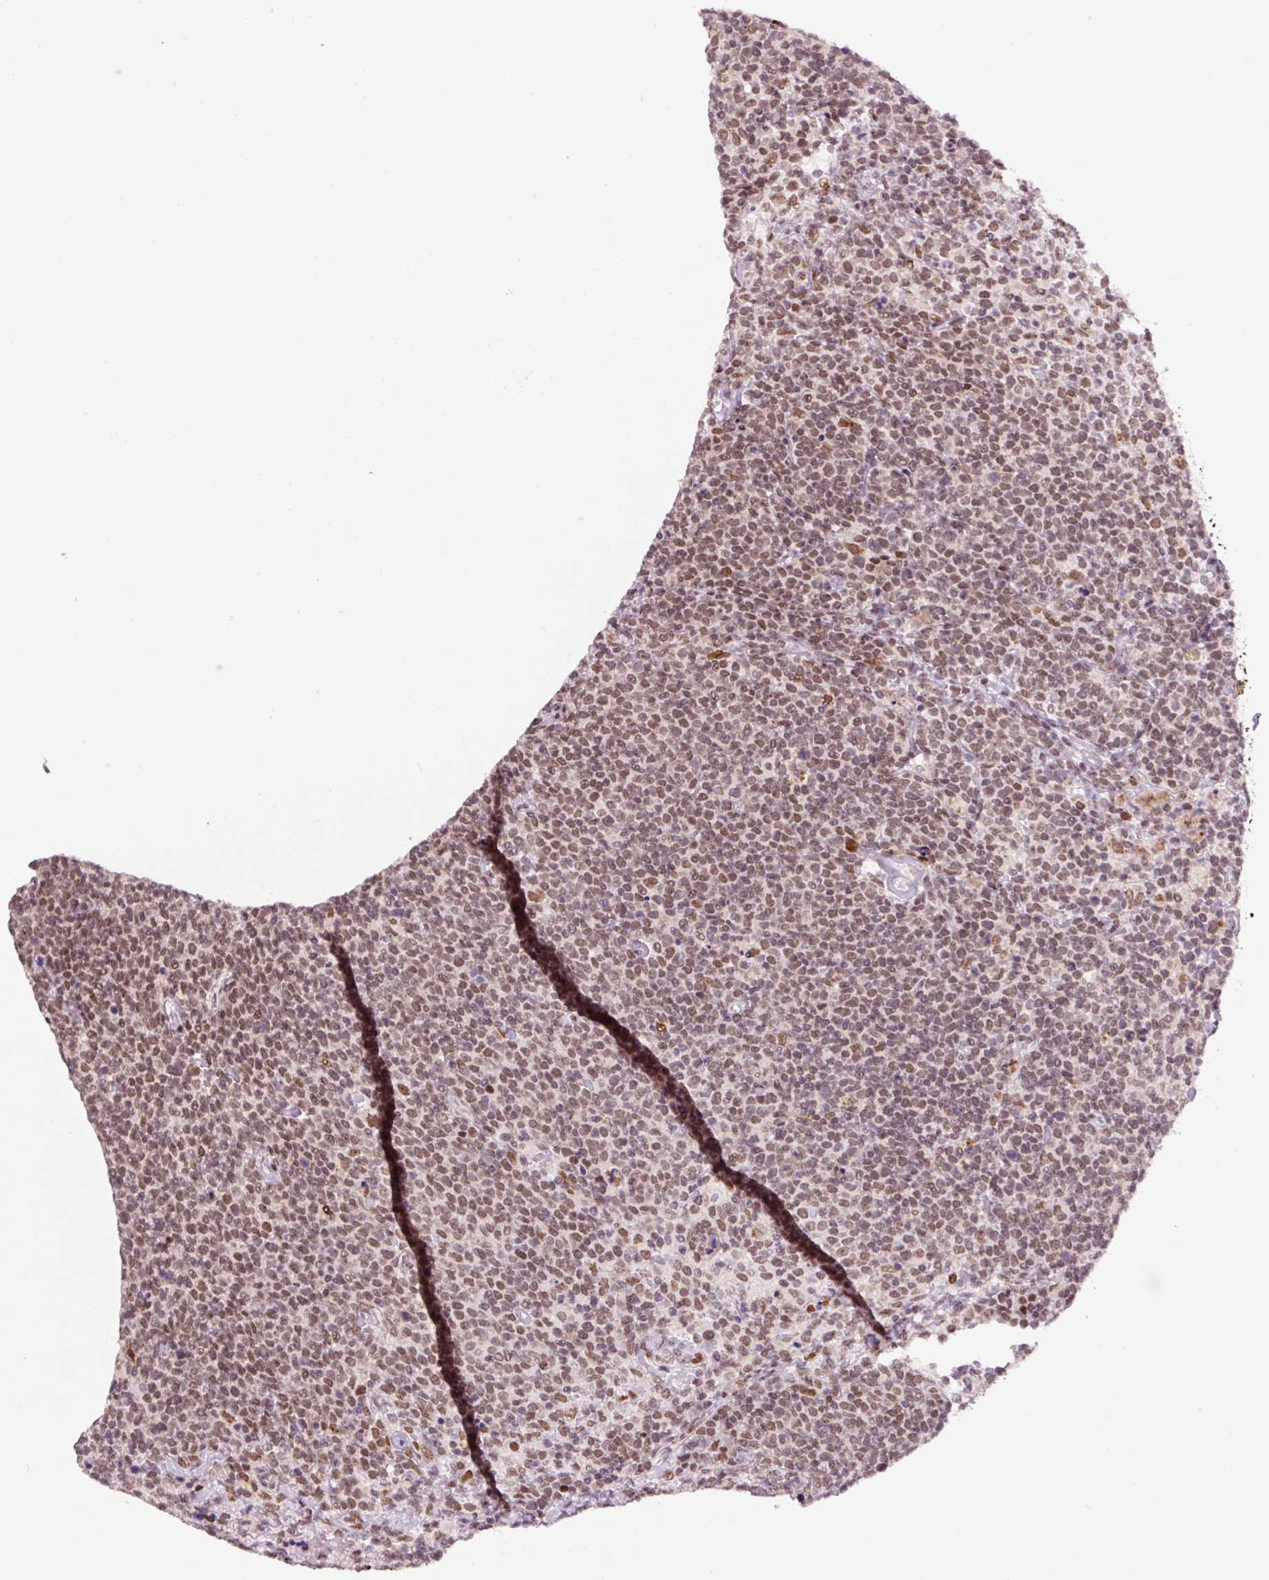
{"staining": {"intensity": "moderate", "quantity": ">75%", "location": "nuclear"}, "tissue": "lymphoma", "cell_type": "Tumor cells", "image_type": "cancer", "snomed": [{"axis": "morphology", "description": "Malignant lymphoma, non-Hodgkin's type, High grade"}, {"axis": "topography", "description": "Lymph node"}], "caption": "Immunohistochemical staining of lymphoma demonstrates medium levels of moderate nuclear protein expression in approximately >75% of tumor cells.", "gene": "CCNL2", "patient": {"sex": "male", "age": 61}}